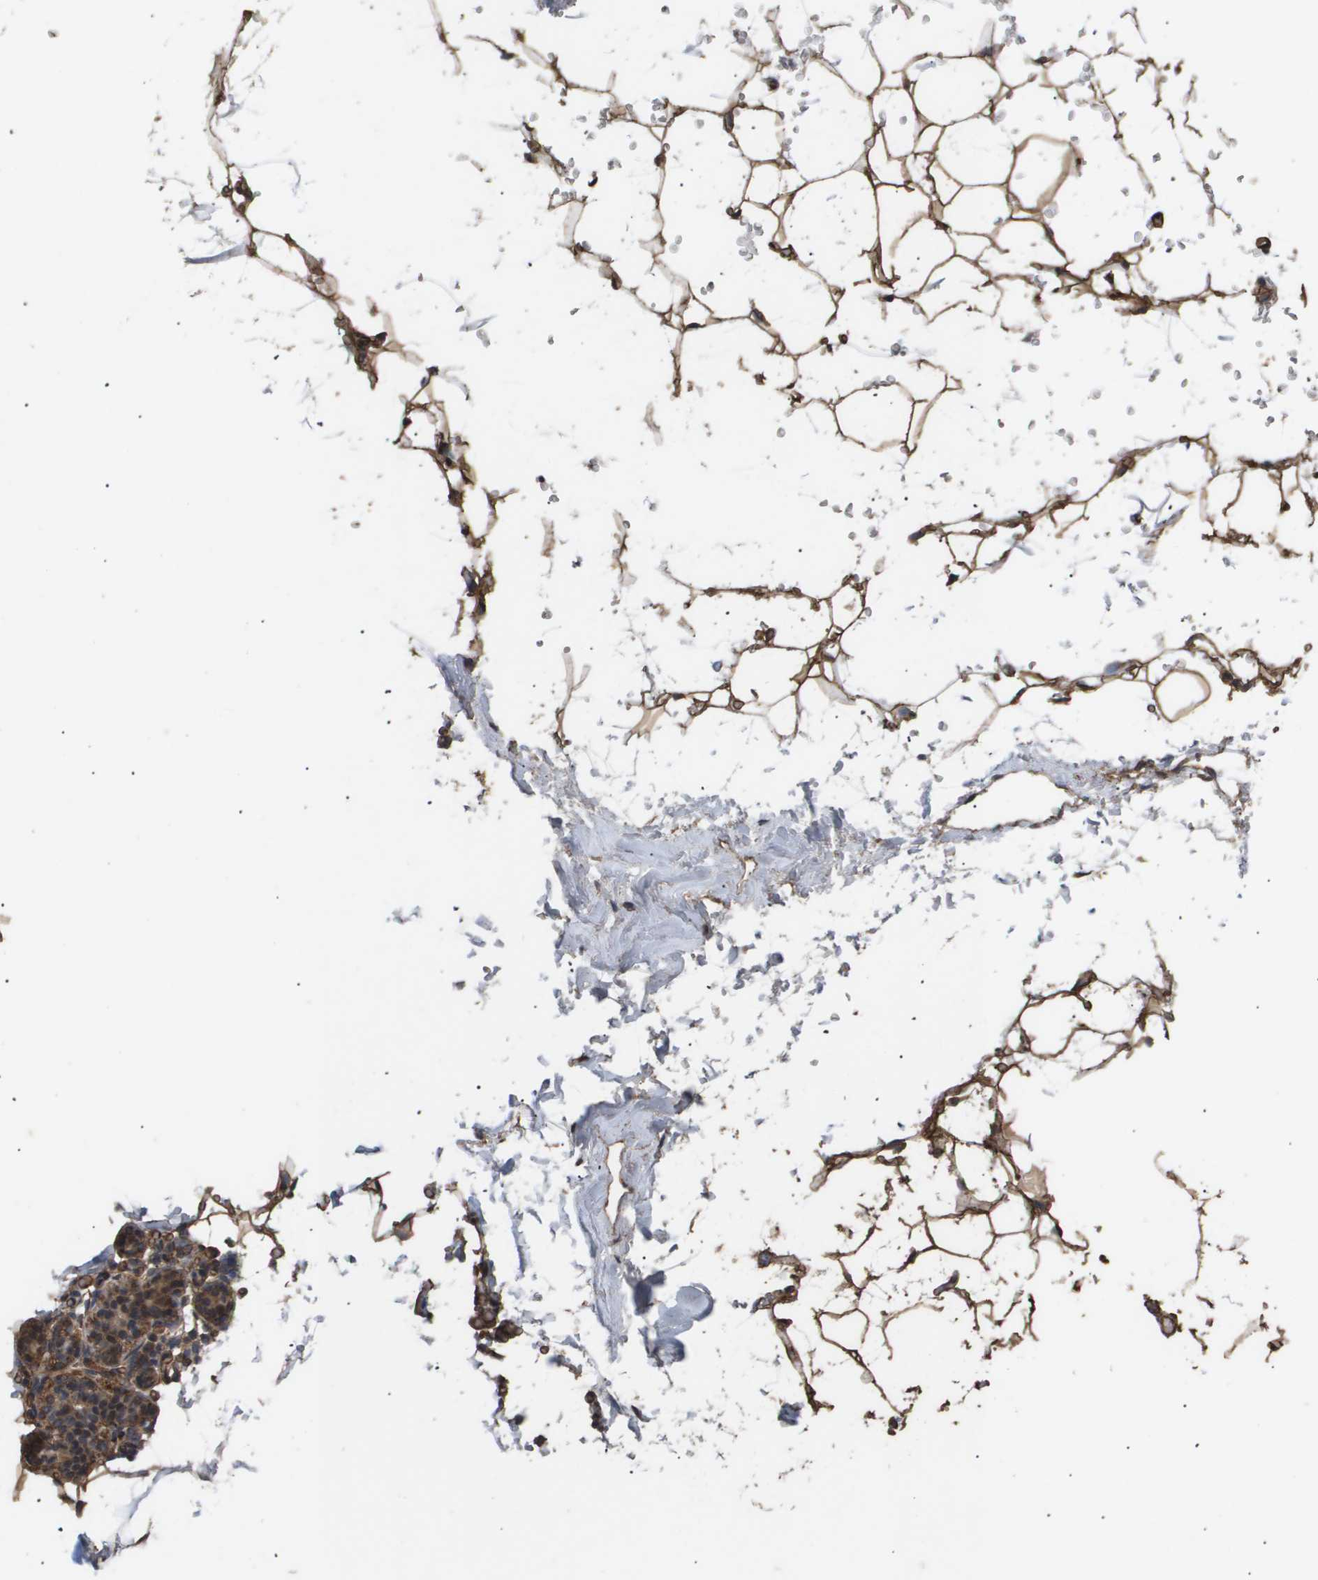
{"staining": {"intensity": "strong", "quantity": ">75%", "location": "cytoplasmic/membranous"}, "tissue": "adipose tissue", "cell_type": "Adipocytes", "image_type": "normal", "snomed": [{"axis": "morphology", "description": "Normal tissue, NOS"}, {"axis": "topography", "description": "Breast"}, {"axis": "topography", "description": "Soft tissue"}], "caption": "Immunohistochemical staining of unremarkable human adipose tissue displays strong cytoplasmic/membranous protein staining in approximately >75% of adipocytes. The staining was performed using DAB (3,3'-diaminobenzidine) to visualize the protein expression in brown, while the nuclei were stained in blue with hematoxylin (Magnification: 20x).", "gene": "CUL5", "patient": {"sex": "female", "age": 75}}